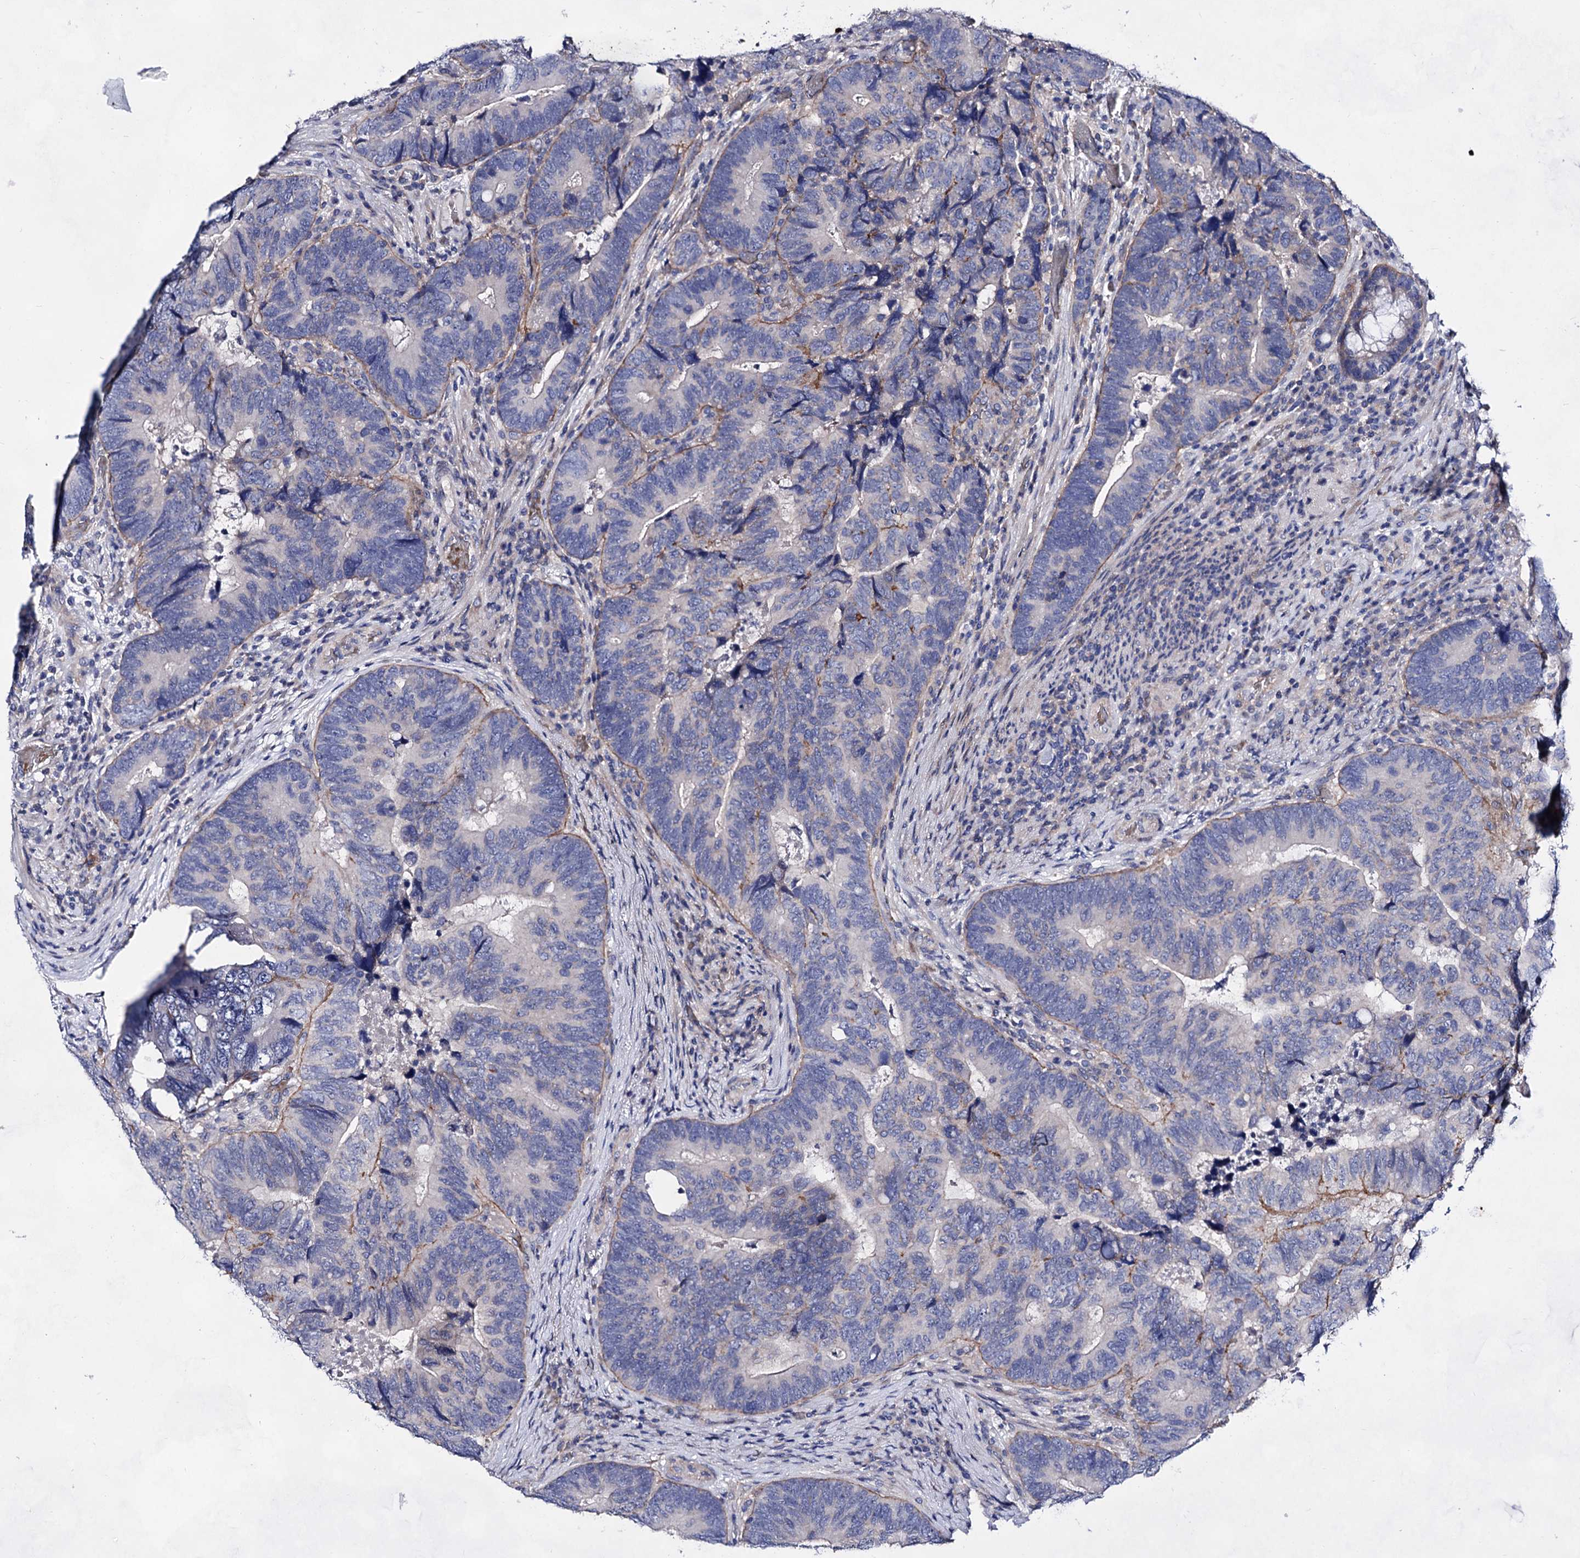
{"staining": {"intensity": "negative", "quantity": "none", "location": "none"}, "tissue": "colorectal cancer", "cell_type": "Tumor cells", "image_type": "cancer", "snomed": [{"axis": "morphology", "description": "Adenocarcinoma, NOS"}, {"axis": "topography", "description": "Colon"}], "caption": "This image is of colorectal cancer (adenocarcinoma) stained with immunohistochemistry (IHC) to label a protein in brown with the nuclei are counter-stained blue. There is no positivity in tumor cells.", "gene": "PLIN1", "patient": {"sex": "female", "age": 67}}